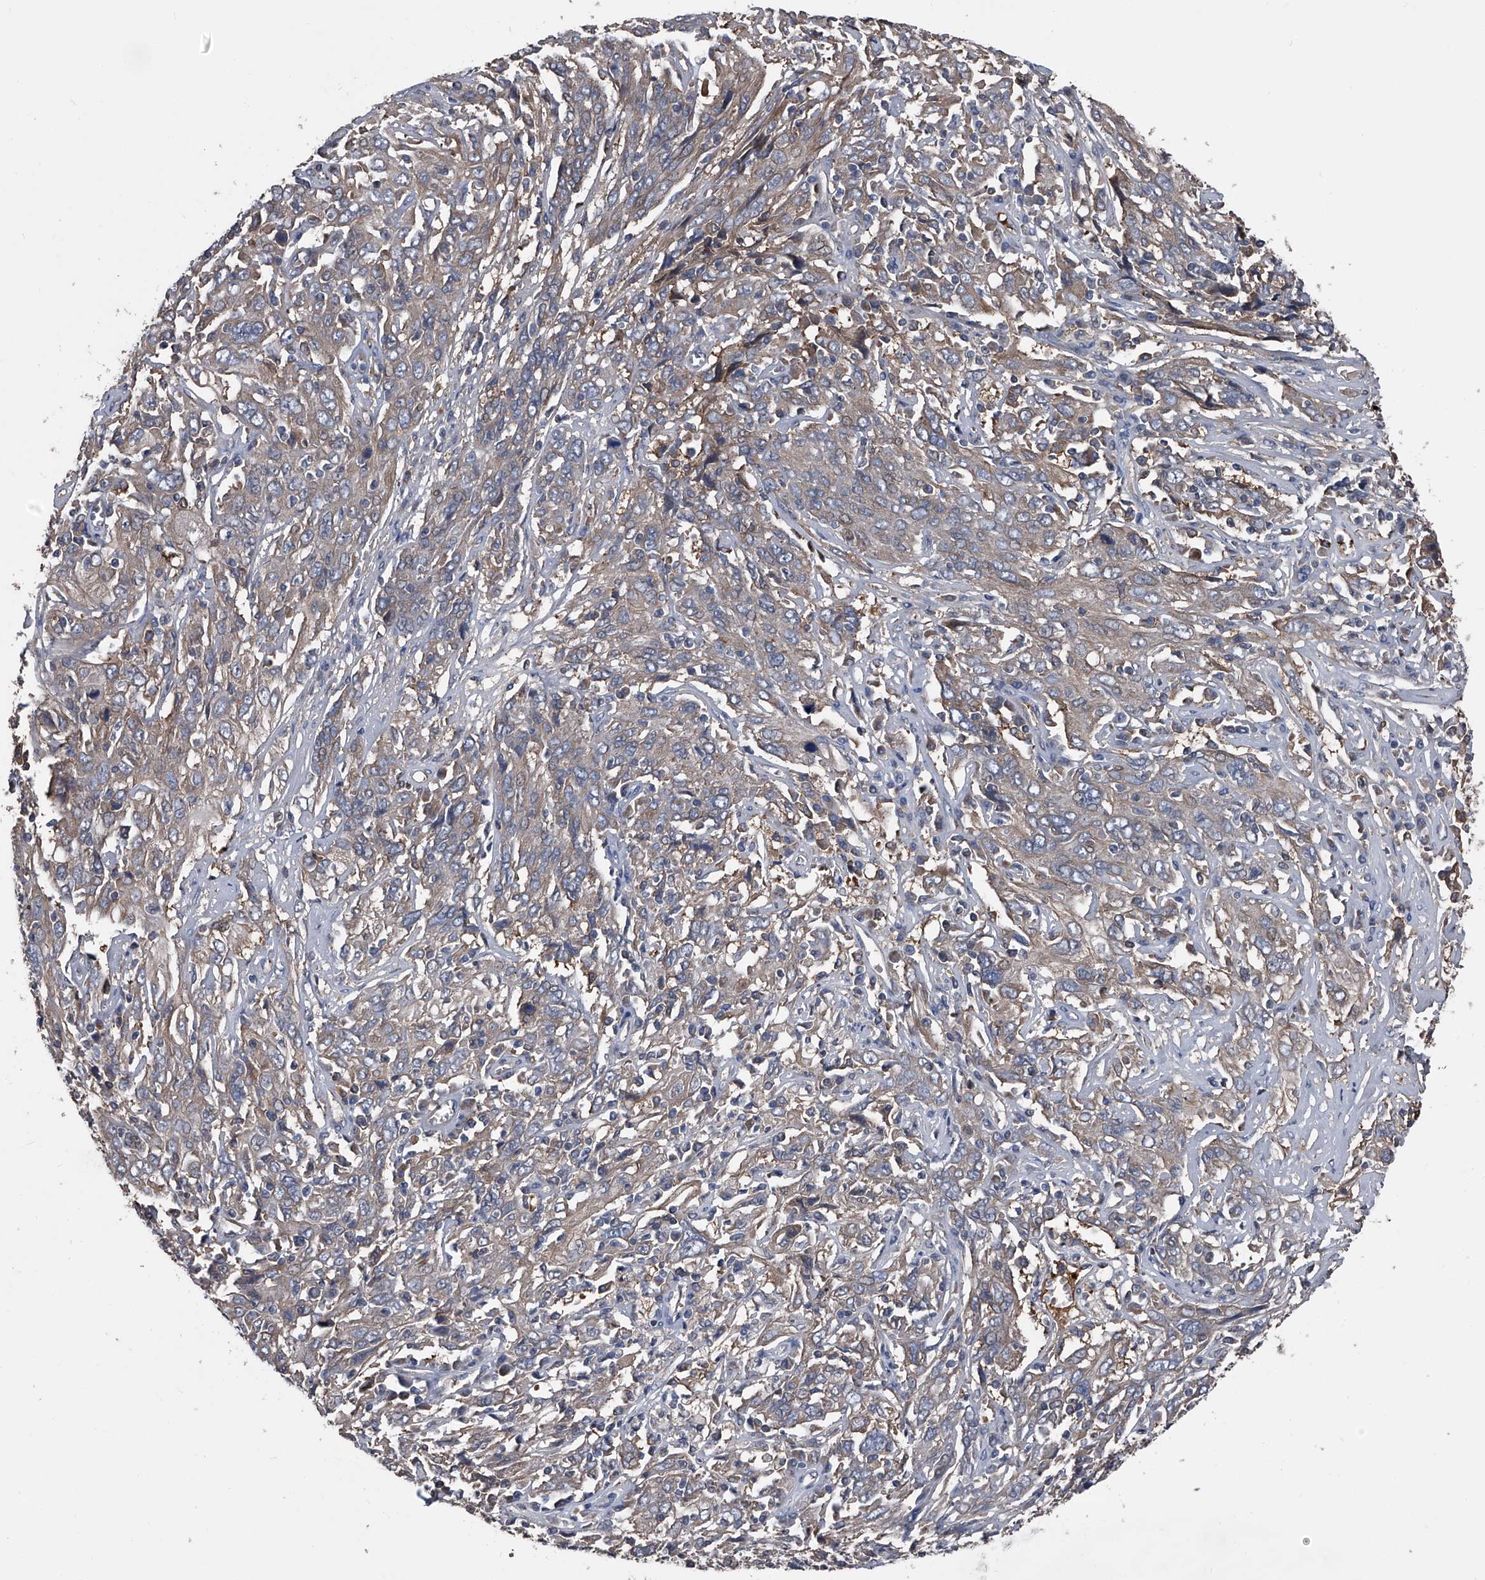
{"staining": {"intensity": "negative", "quantity": "none", "location": "none"}, "tissue": "cervical cancer", "cell_type": "Tumor cells", "image_type": "cancer", "snomed": [{"axis": "morphology", "description": "Squamous cell carcinoma, NOS"}, {"axis": "topography", "description": "Cervix"}], "caption": "Photomicrograph shows no protein staining in tumor cells of cervical cancer (squamous cell carcinoma) tissue.", "gene": "KIF13A", "patient": {"sex": "female", "age": 46}}